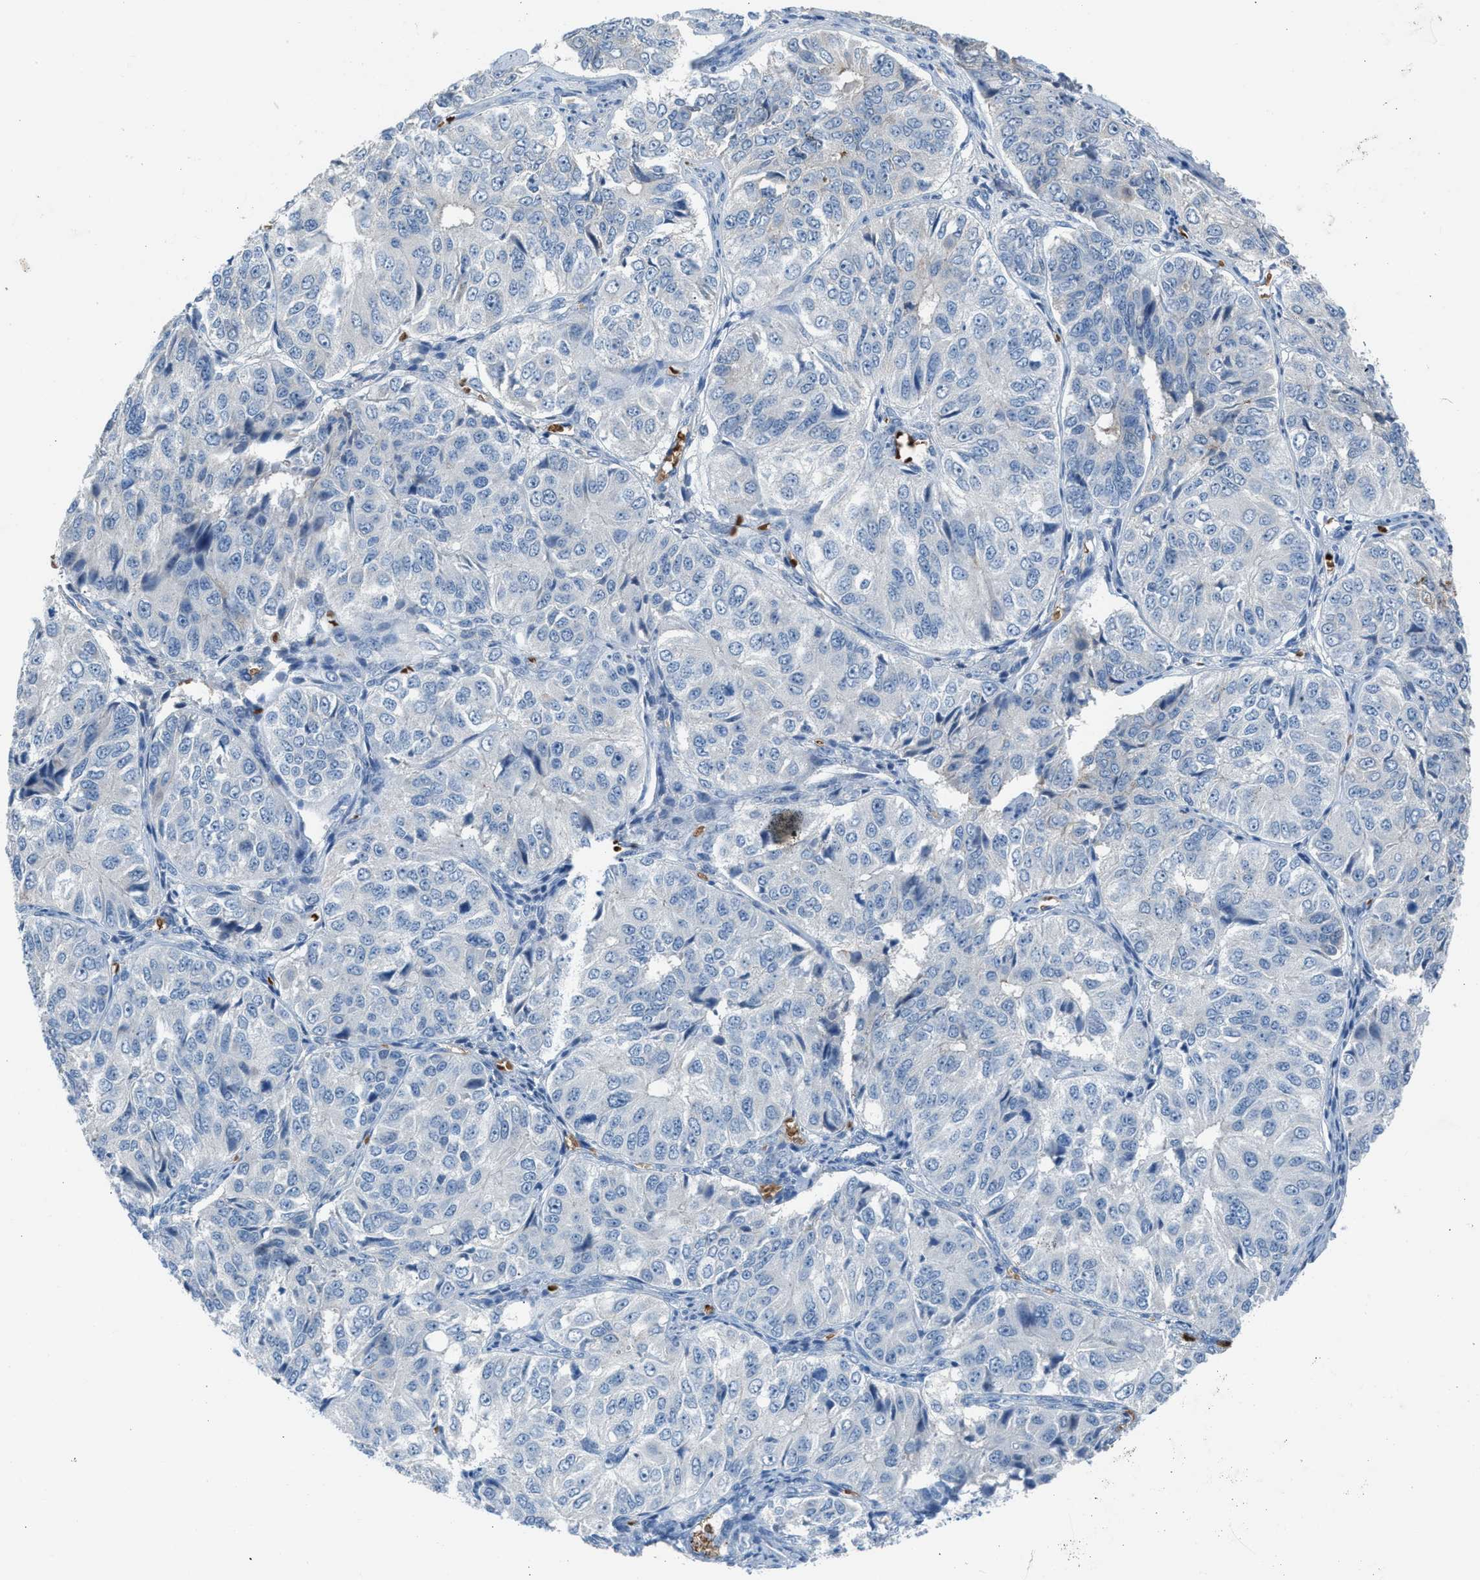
{"staining": {"intensity": "negative", "quantity": "none", "location": "none"}, "tissue": "ovarian cancer", "cell_type": "Tumor cells", "image_type": "cancer", "snomed": [{"axis": "morphology", "description": "Carcinoma, endometroid"}, {"axis": "topography", "description": "Ovary"}], "caption": "An IHC photomicrograph of ovarian cancer (endometroid carcinoma) is shown. There is no staining in tumor cells of ovarian cancer (endometroid carcinoma).", "gene": "CFAP77", "patient": {"sex": "female", "age": 51}}